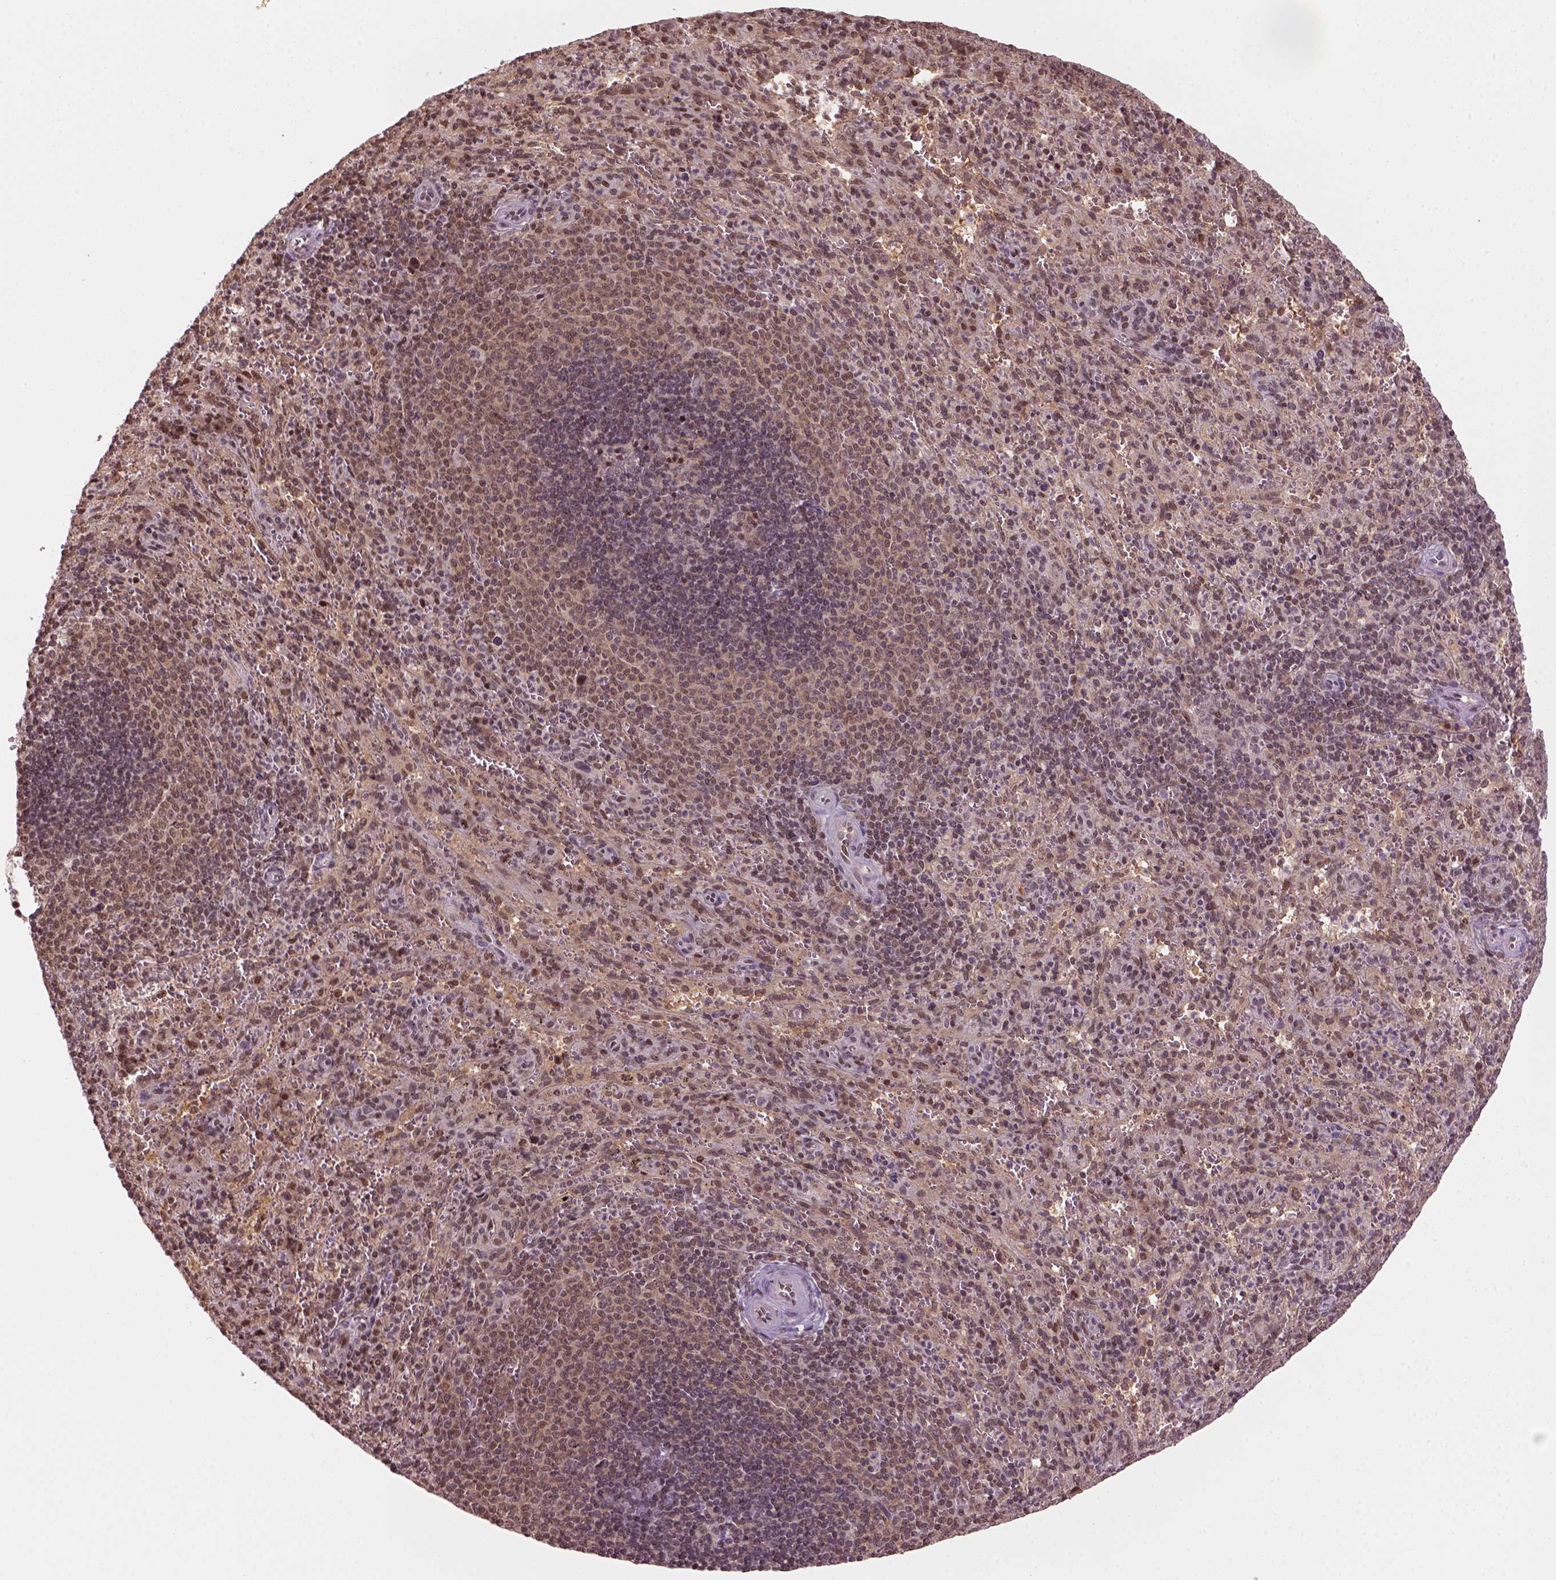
{"staining": {"intensity": "moderate", "quantity": ">75%", "location": "nuclear"}, "tissue": "spleen", "cell_type": "Cells in red pulp", "image_type": "normal", "snomed": [{"axis": "morphology", "description": "Normal tissue, NOS"}, {"axis": "topography", "description": "Spleen"}], "caption": "Brown immunohistochemical staining in unremarkable spleen exhibits moderate nuclear staining in about >75% of cells in red pulp.", "gene": "GOT1", "patient": {"sex": "male", "age": 57}}